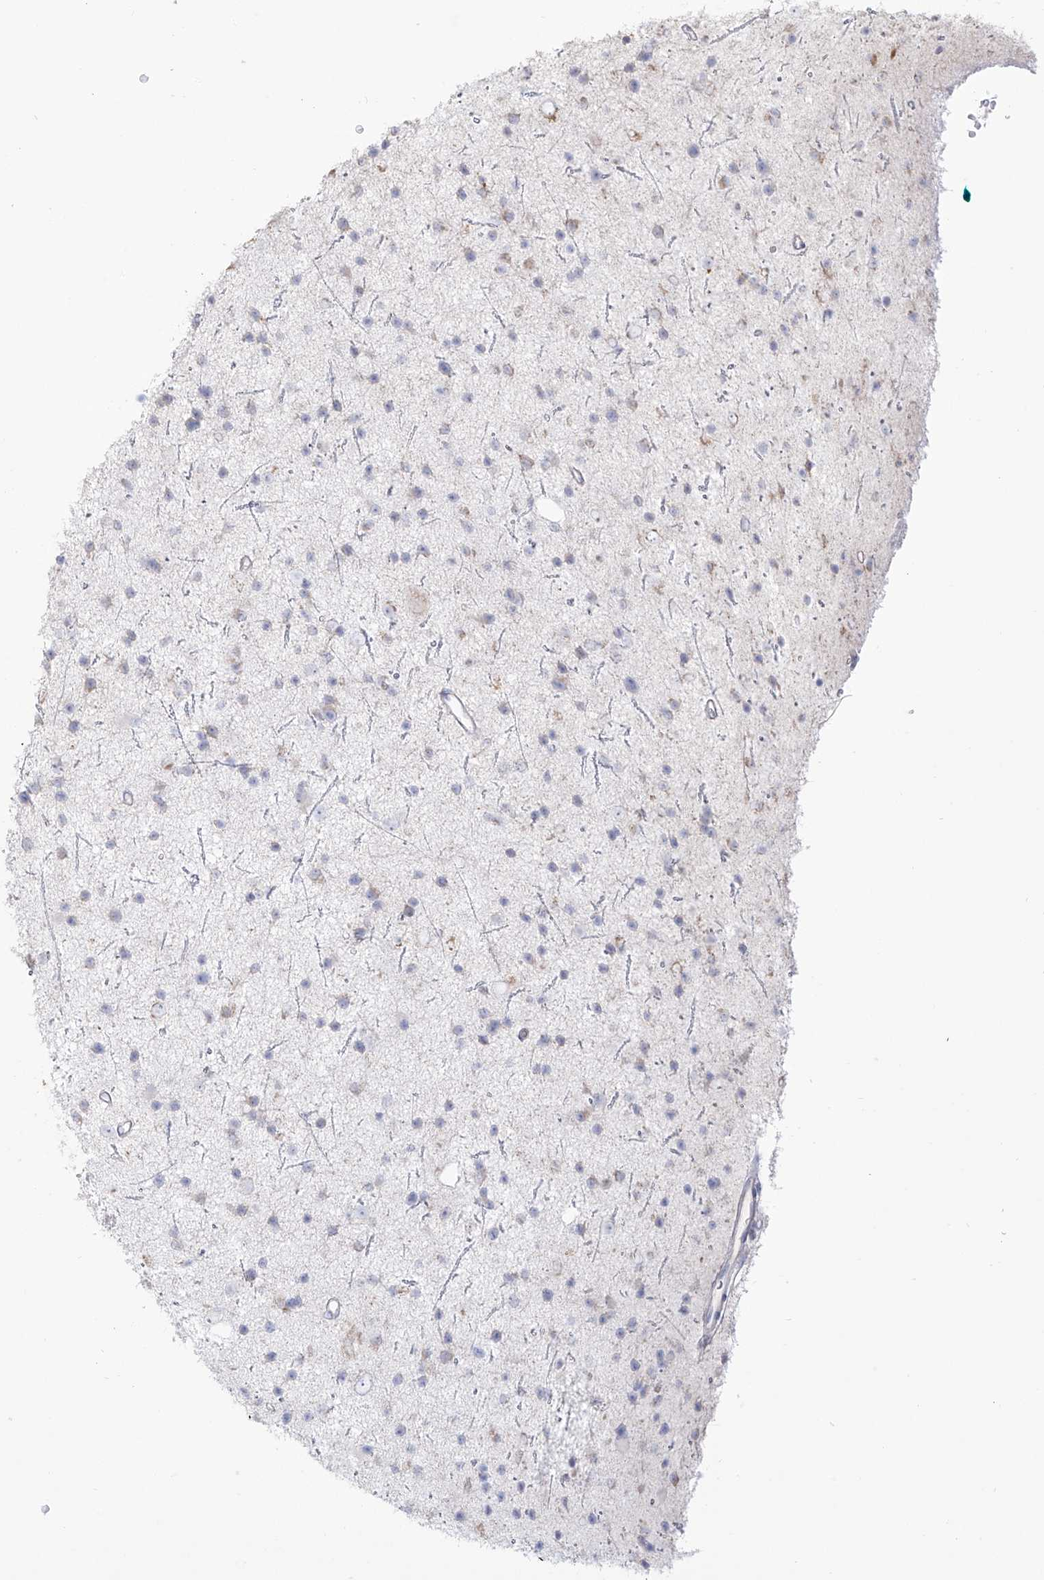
{"staining": {"intensity": "negative", "quantity": "none", "location": "none"}, "tissue": "glioma", "cell_type": "Tumor cells", "image_type": "cancer", "snomed": [{"axis": "morphology", "description": "Glioma, malignant, Low grade"}, {"axis": "topography", "description": "Cerebral cortex"}], "caption": "DAB (3,3'-diaminobenzidine) immunohistochemical staining of malignant glioma (low-grade) displays no significant expression in tumor cells.", "gene": "RCHY1", "patient": {"sex": "female", "age": 39}}